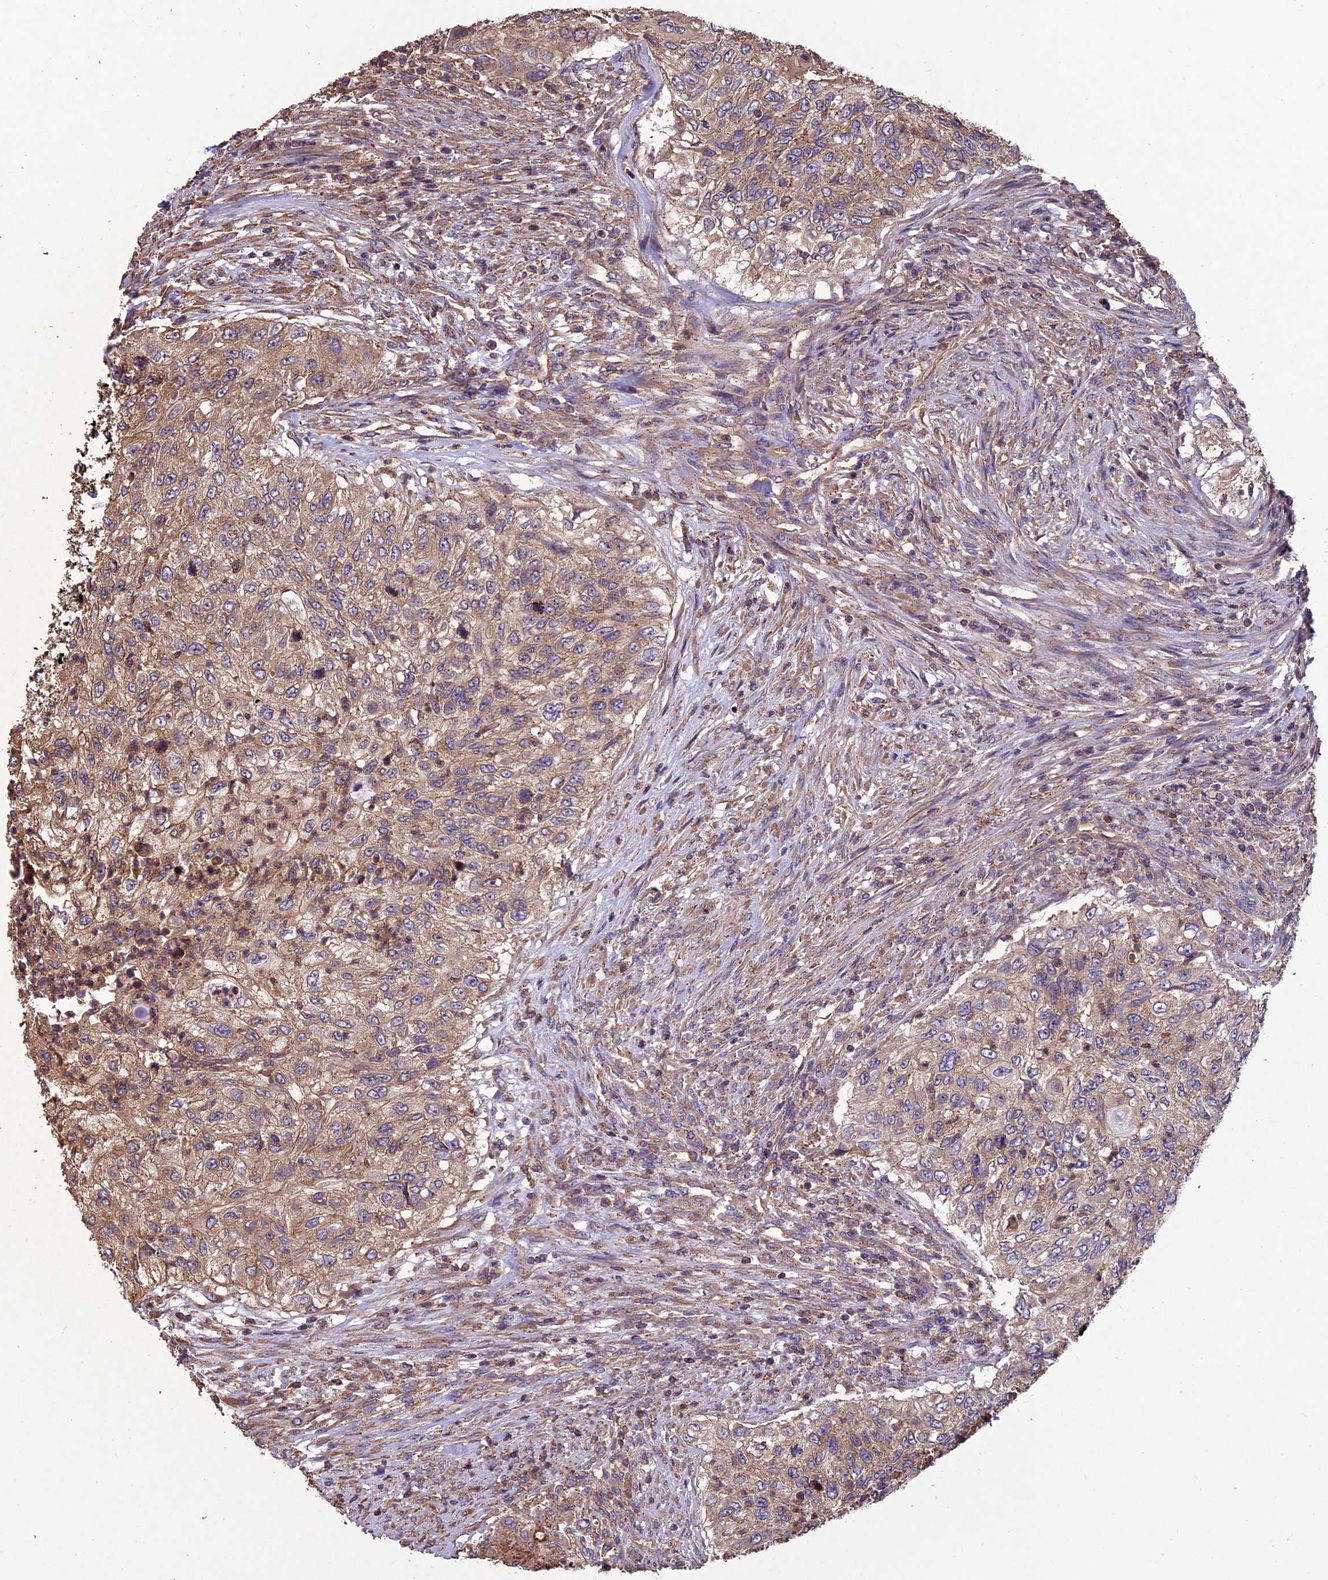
{"staining": {"intensity": "weak", "quantity": ">75%", "location": "cytoplasmic/membranous"}, "tissue": "urothelial cancer", "cell_type": "Tumor cells", "image_type": "cancer", "snomed": [{"axis": "morphology", "description": "Urothelial carcinoma, High grade"}, {"axis": "topography", "description": "Urinary bladder"}], "caption": "High-power microscopy captured an immunohistochemistry (IHC) micrograph of high-grade urothelial carcinoma, revealing weak cytoplasmic/membranous expression in approximately >75% of tumor cells. Nuclei are stained in blue.", "gene": "CHMP2A", "patient": {"sex": "female", "age": 60}}